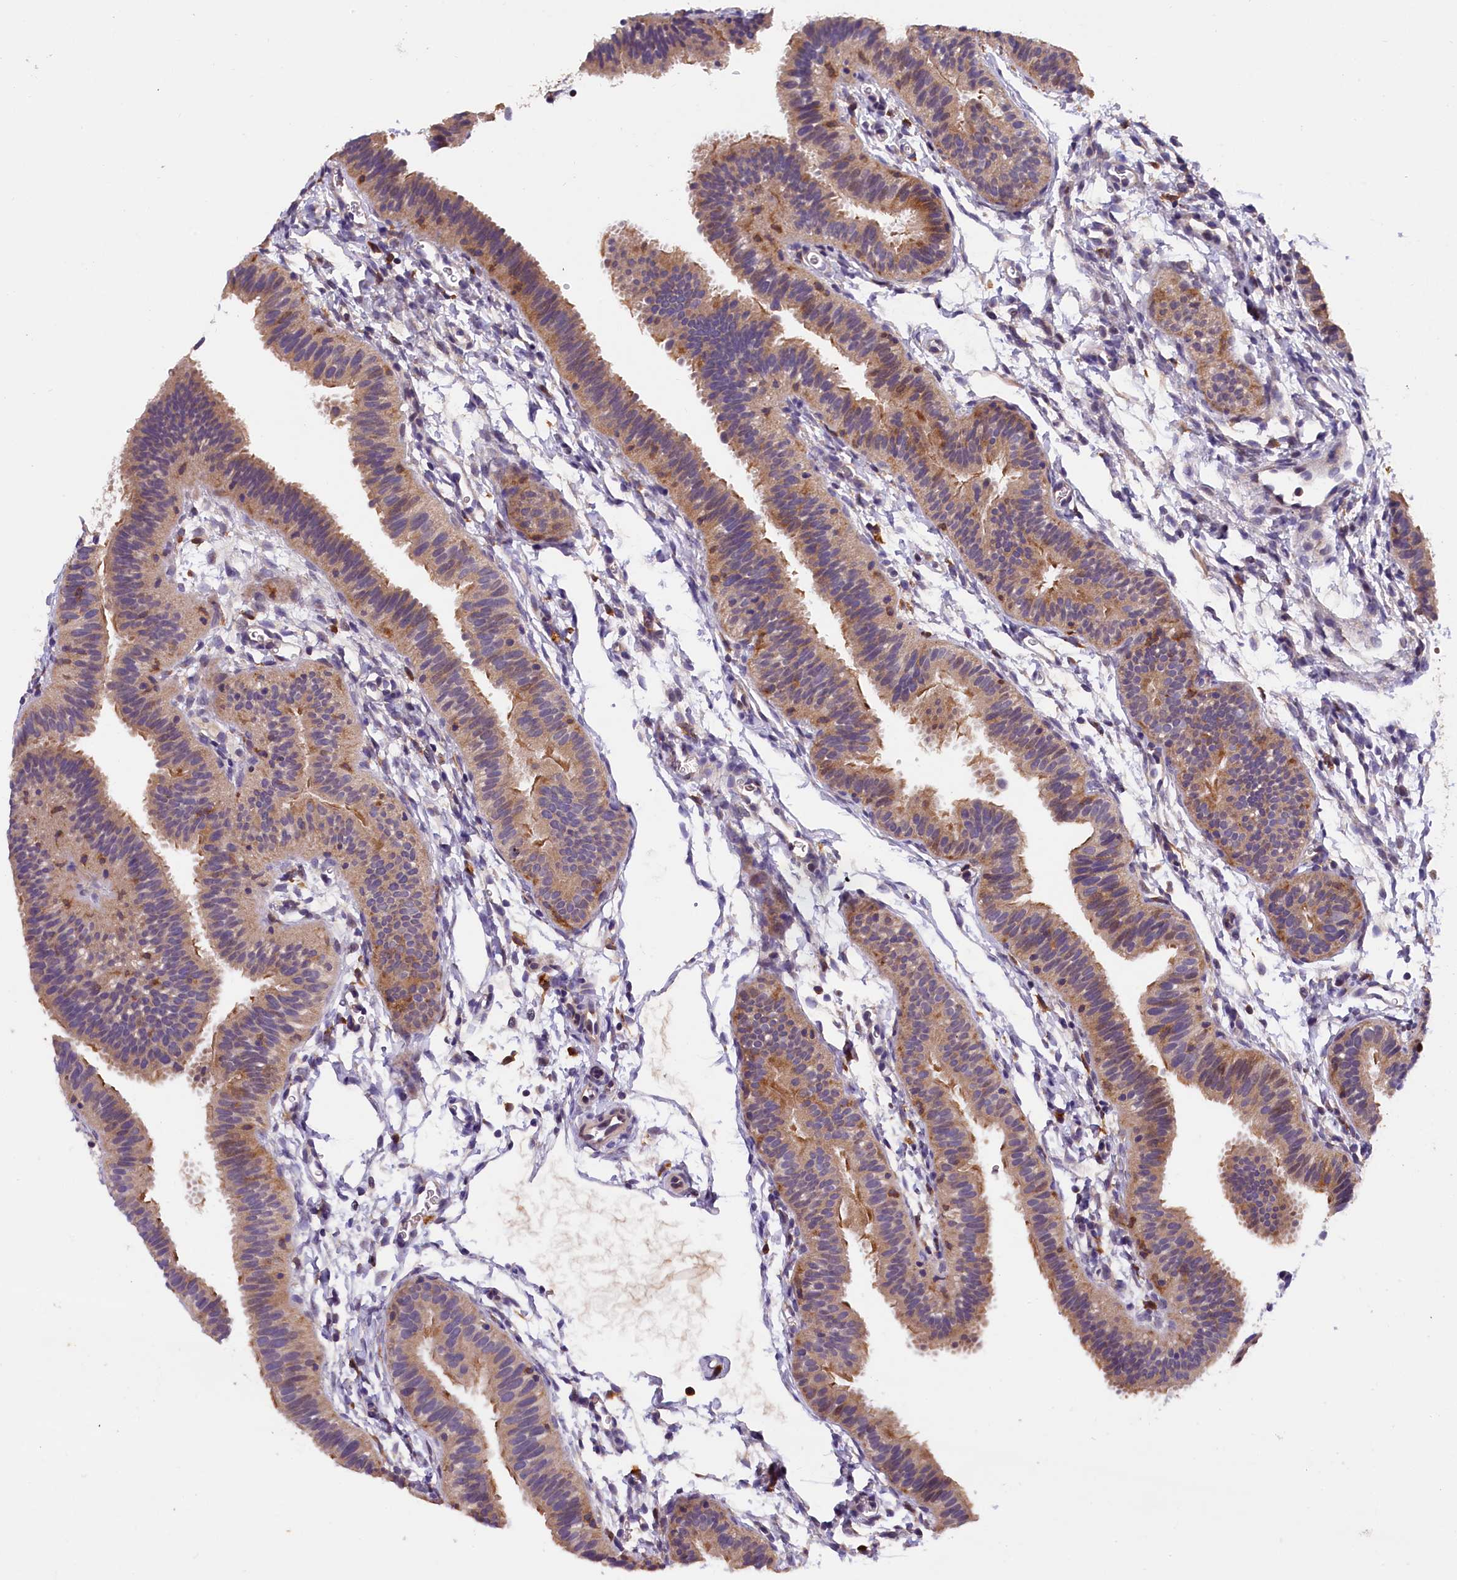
{"staining": {"intensity": "moderate", "quantity": ">75%", "location": "cytoplasmic/membranous"}, "tissue": "fallopian tube", "cell_type": "Glandular cells", "image_type": "normal", "snomed": [{"axis": "morphology", "description": "Normal tissue, NOS"}, {"axis": "topography", "description": "Fallopian tube"}], "caption": "Protein analysis of benign fallopian tube shows moderate cytoplasmic/membranous staining in about >75% of glandular cells. The protein is shown in brown color, while the nuclei are stained blue.", "gene": "NAIP", "patient": {"sex": "female", "age": 35}}